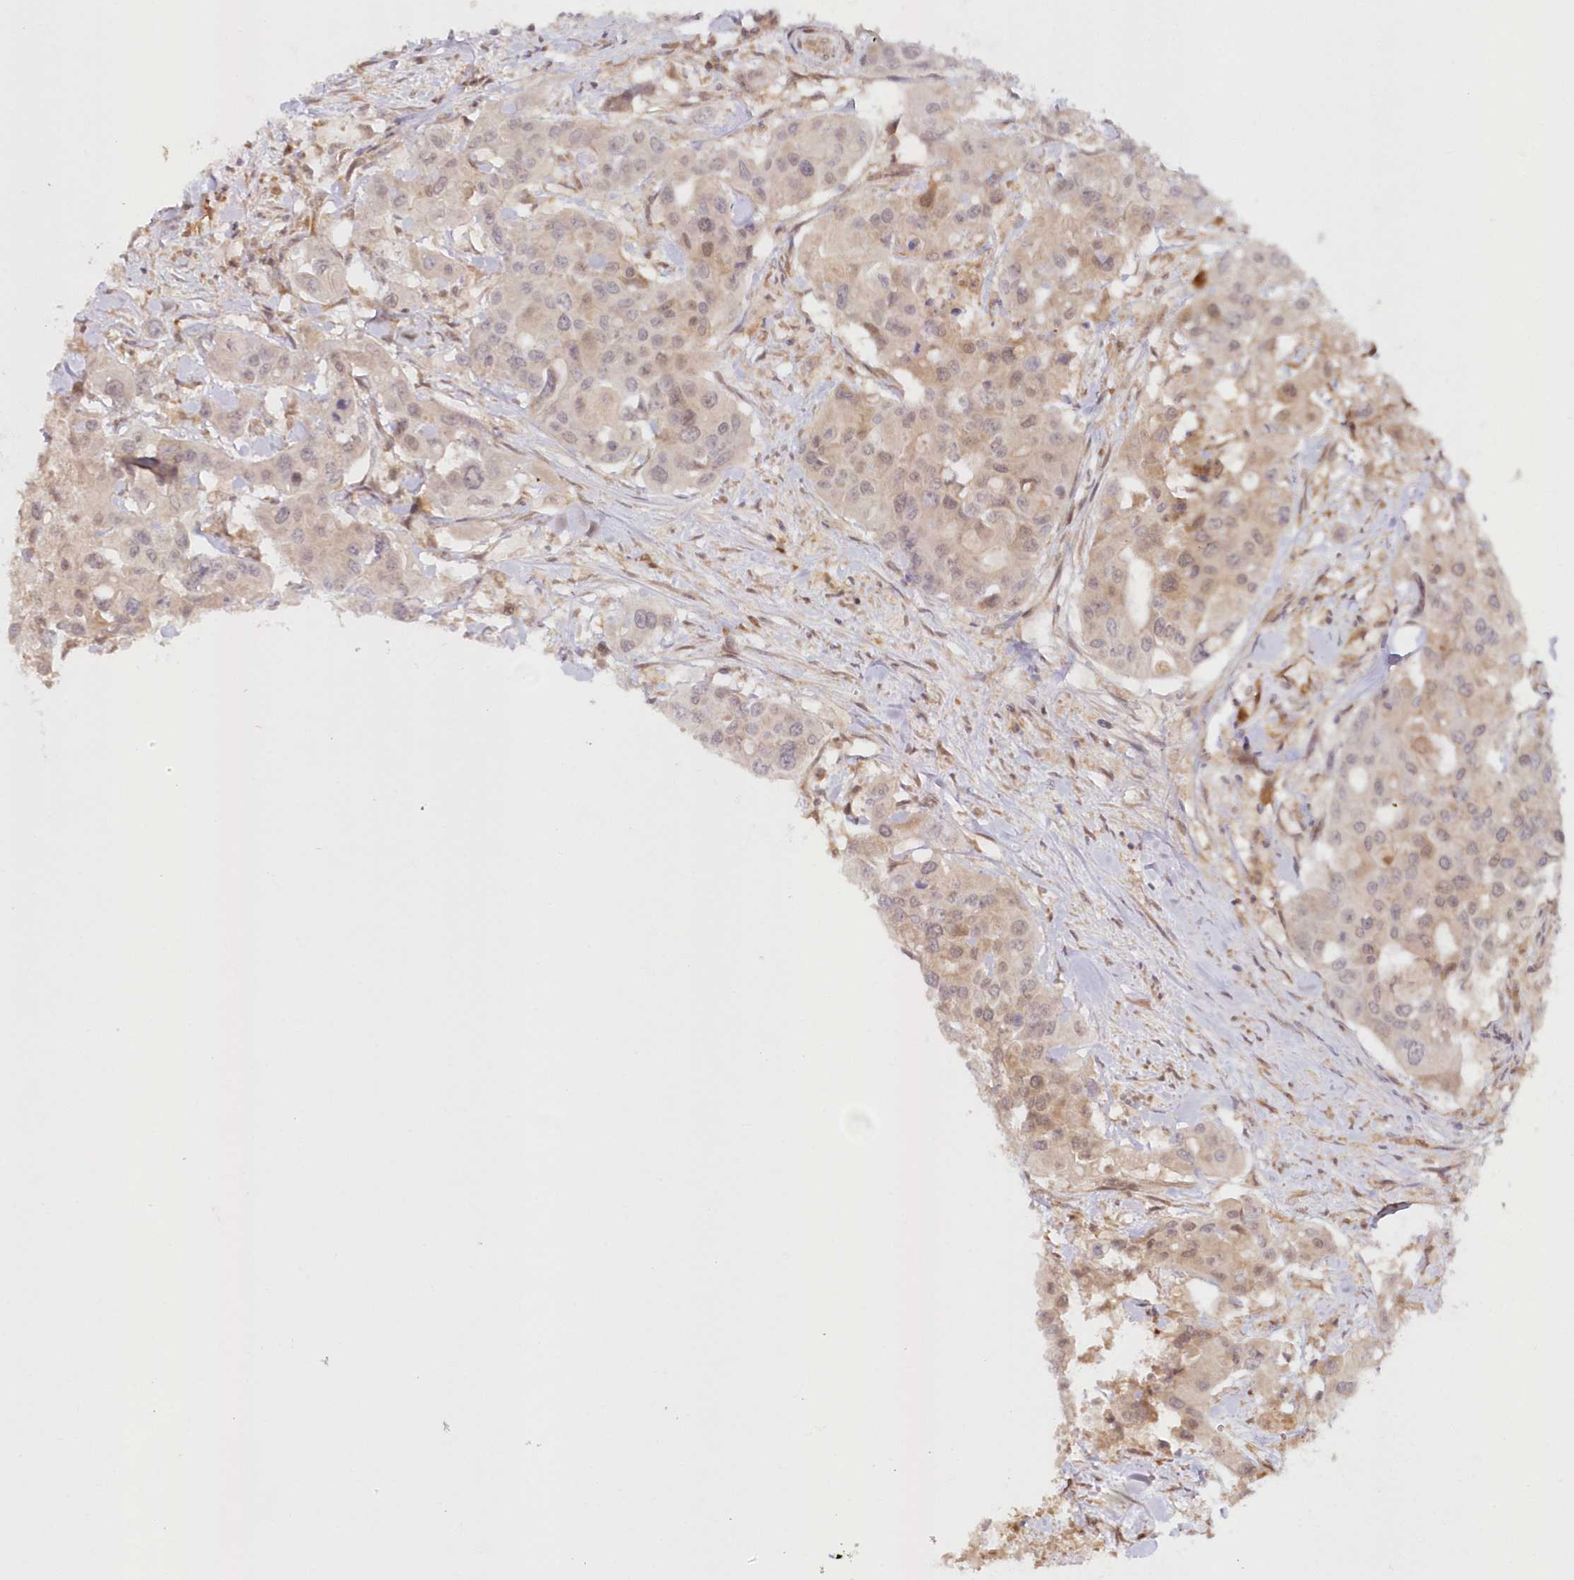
{"staining": {"intensity": "weak", "quantity": "25%-75%", "location": "cytoplasmic/membranous,nuclear"}, "tissue": "colorectal cancer", "cell_type": "Tumor cells", "image_type": "cancer", "snomed": [{"axis": "morphology", "description": "Adenocarcinoma, NOS"}, {"axis": "topography", "description": "Colon"}], "caption": "Immunohistochemistry staining of colorectal adenocarcinoma, which exhibits low levels of weak cytoplasmic/membranous and nuclear positivity in approximately 25%-75% of tumor cells indicating weak cytoplasmic/membranous and nuclear protein expression. The staining was performed using DAB (brown) for protein detection and nuclei were counterstained in hematoxylin (blue).", "gene": "GBE1", "patient": {"sex": "male", "age": 77}}